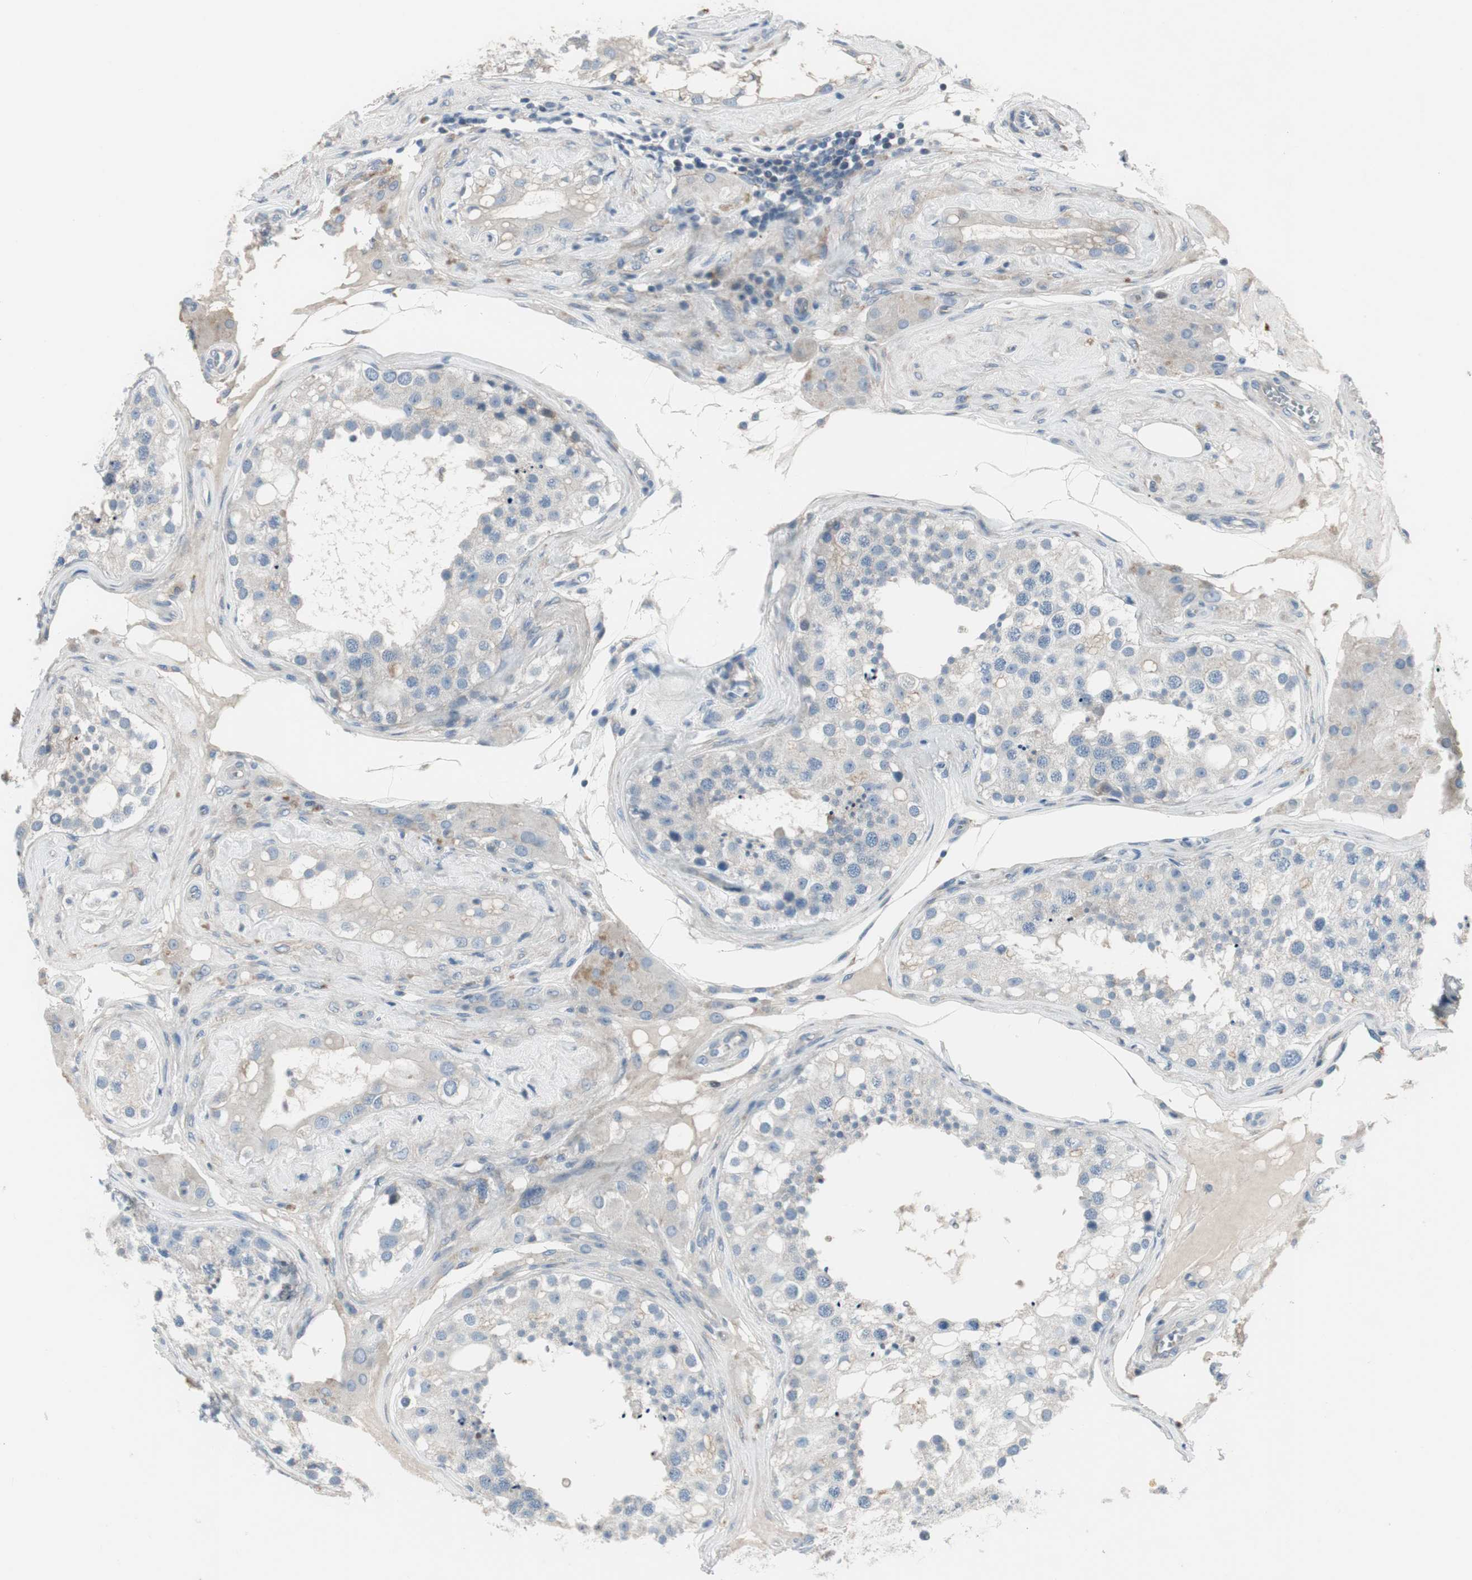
{"staining": {"intensity": "negative", "quantity": "none", "location": "none"}, "tissue": "testis", "cell_type": "Cells in seminiferous ducts", "image_type": "normal", "snomed": [{"axis": "morphology", "description": "Normal tissue, NOS"}, {"axis": "topography", "description": "Testis"}], "caption": "High power microscopy photomicrograph of an immunohistochemistry histopathology image of benign testis, revealing no significant expression in cells in seminiferous ducts.", "gene": "PIGR", "patient": {"sex": "male", "age": 68}}